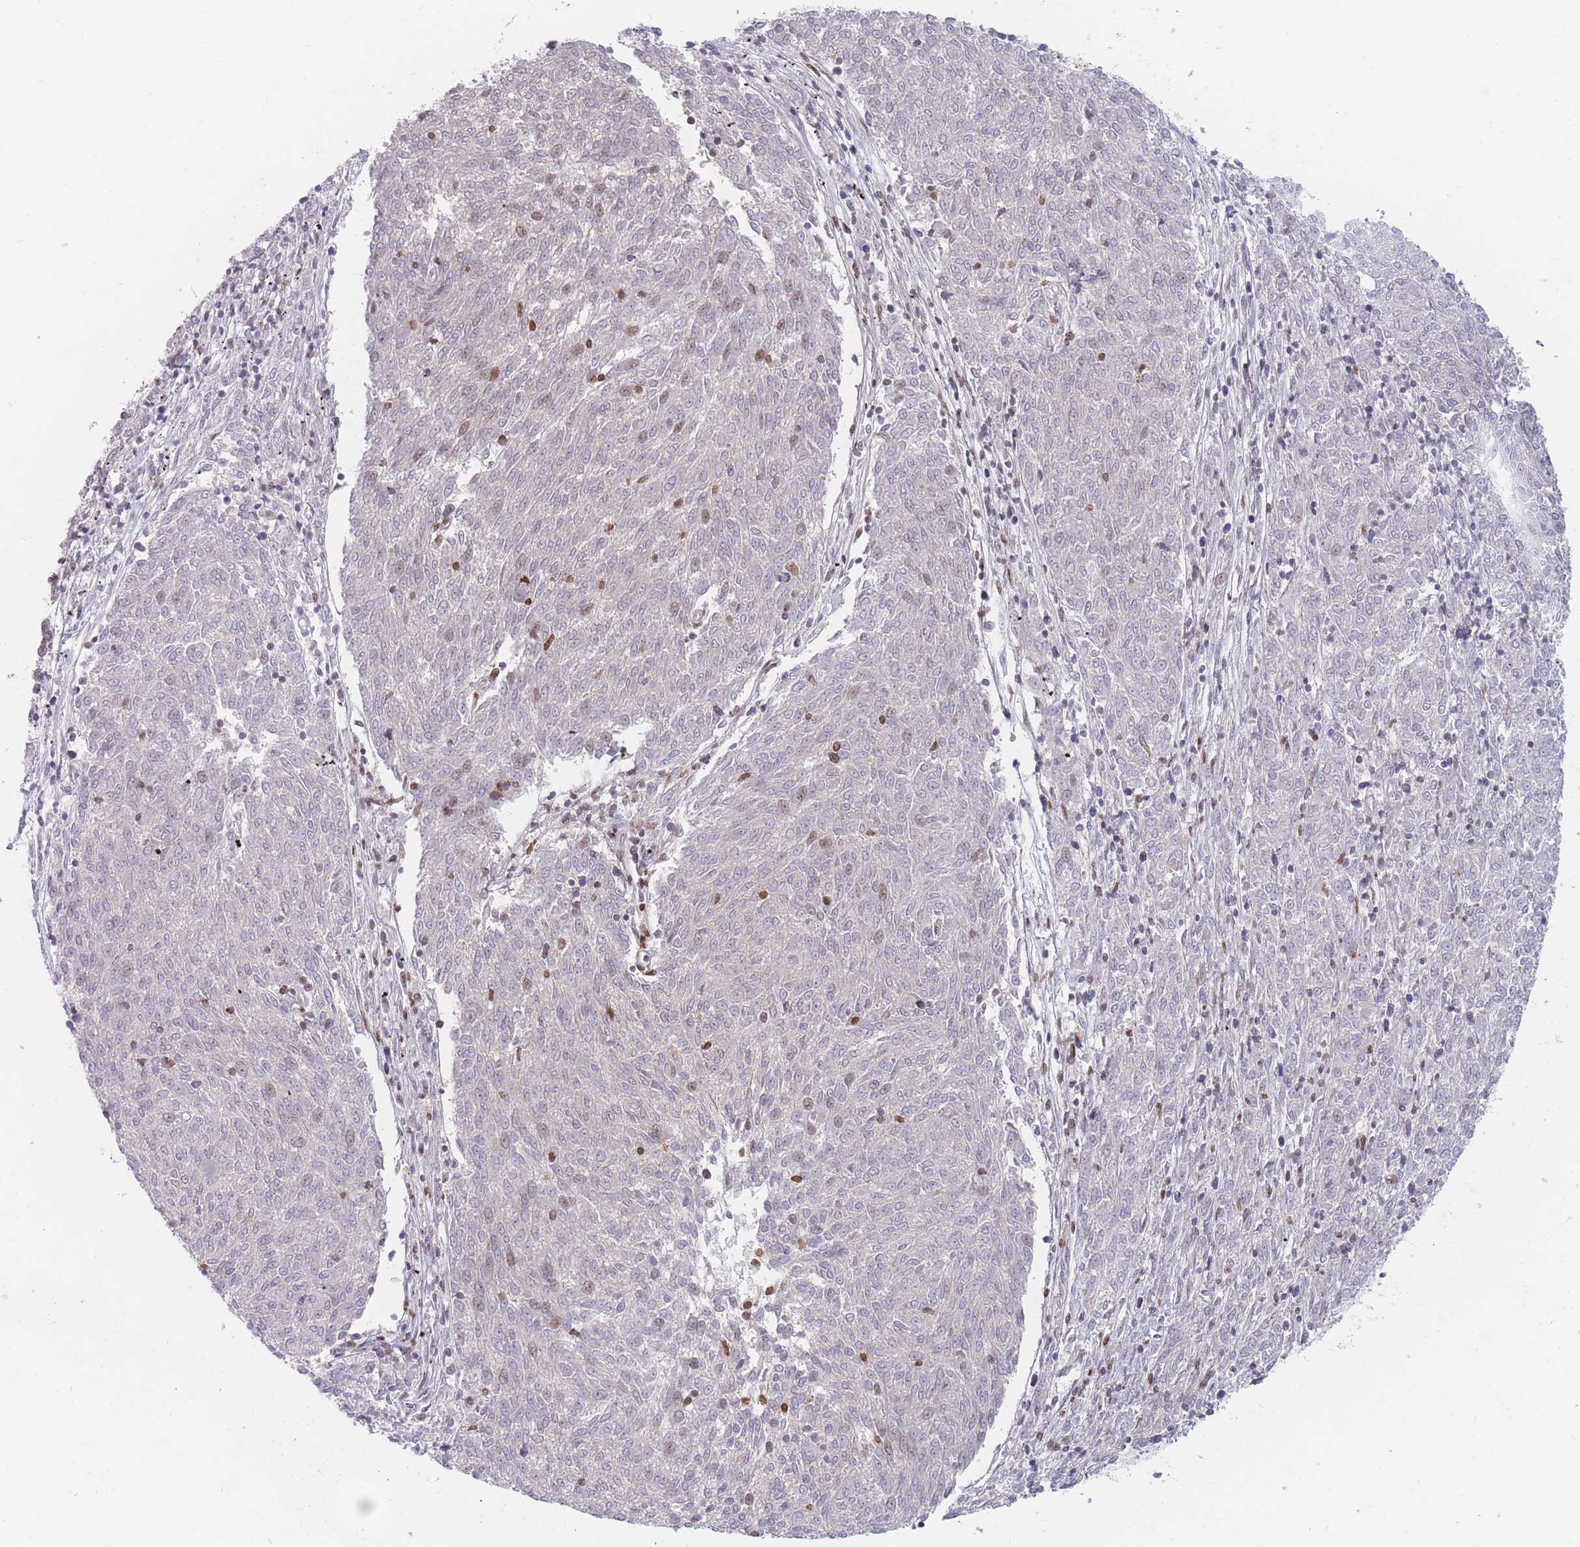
{"staining": {"intensity": "moderate", "quantity": "<25%", "location": "nuclear"}, "tissue": "melanoma", "cell_type": "Tumor cells", "image_type": "cancer", "snomed": [{"axis": "morphology", "description": "Malignant melanoma, NOS"}, {"axis": "topography", "description": "Skin"}], "caption": "Approximately <25% of tumor cells in human malignant melanoma demonstrate moderate nuclear protein staining as visualized by brown immunohistochemical staining.", "gene": "PRG4", "patient": {"sex": "female", "age": 72}}